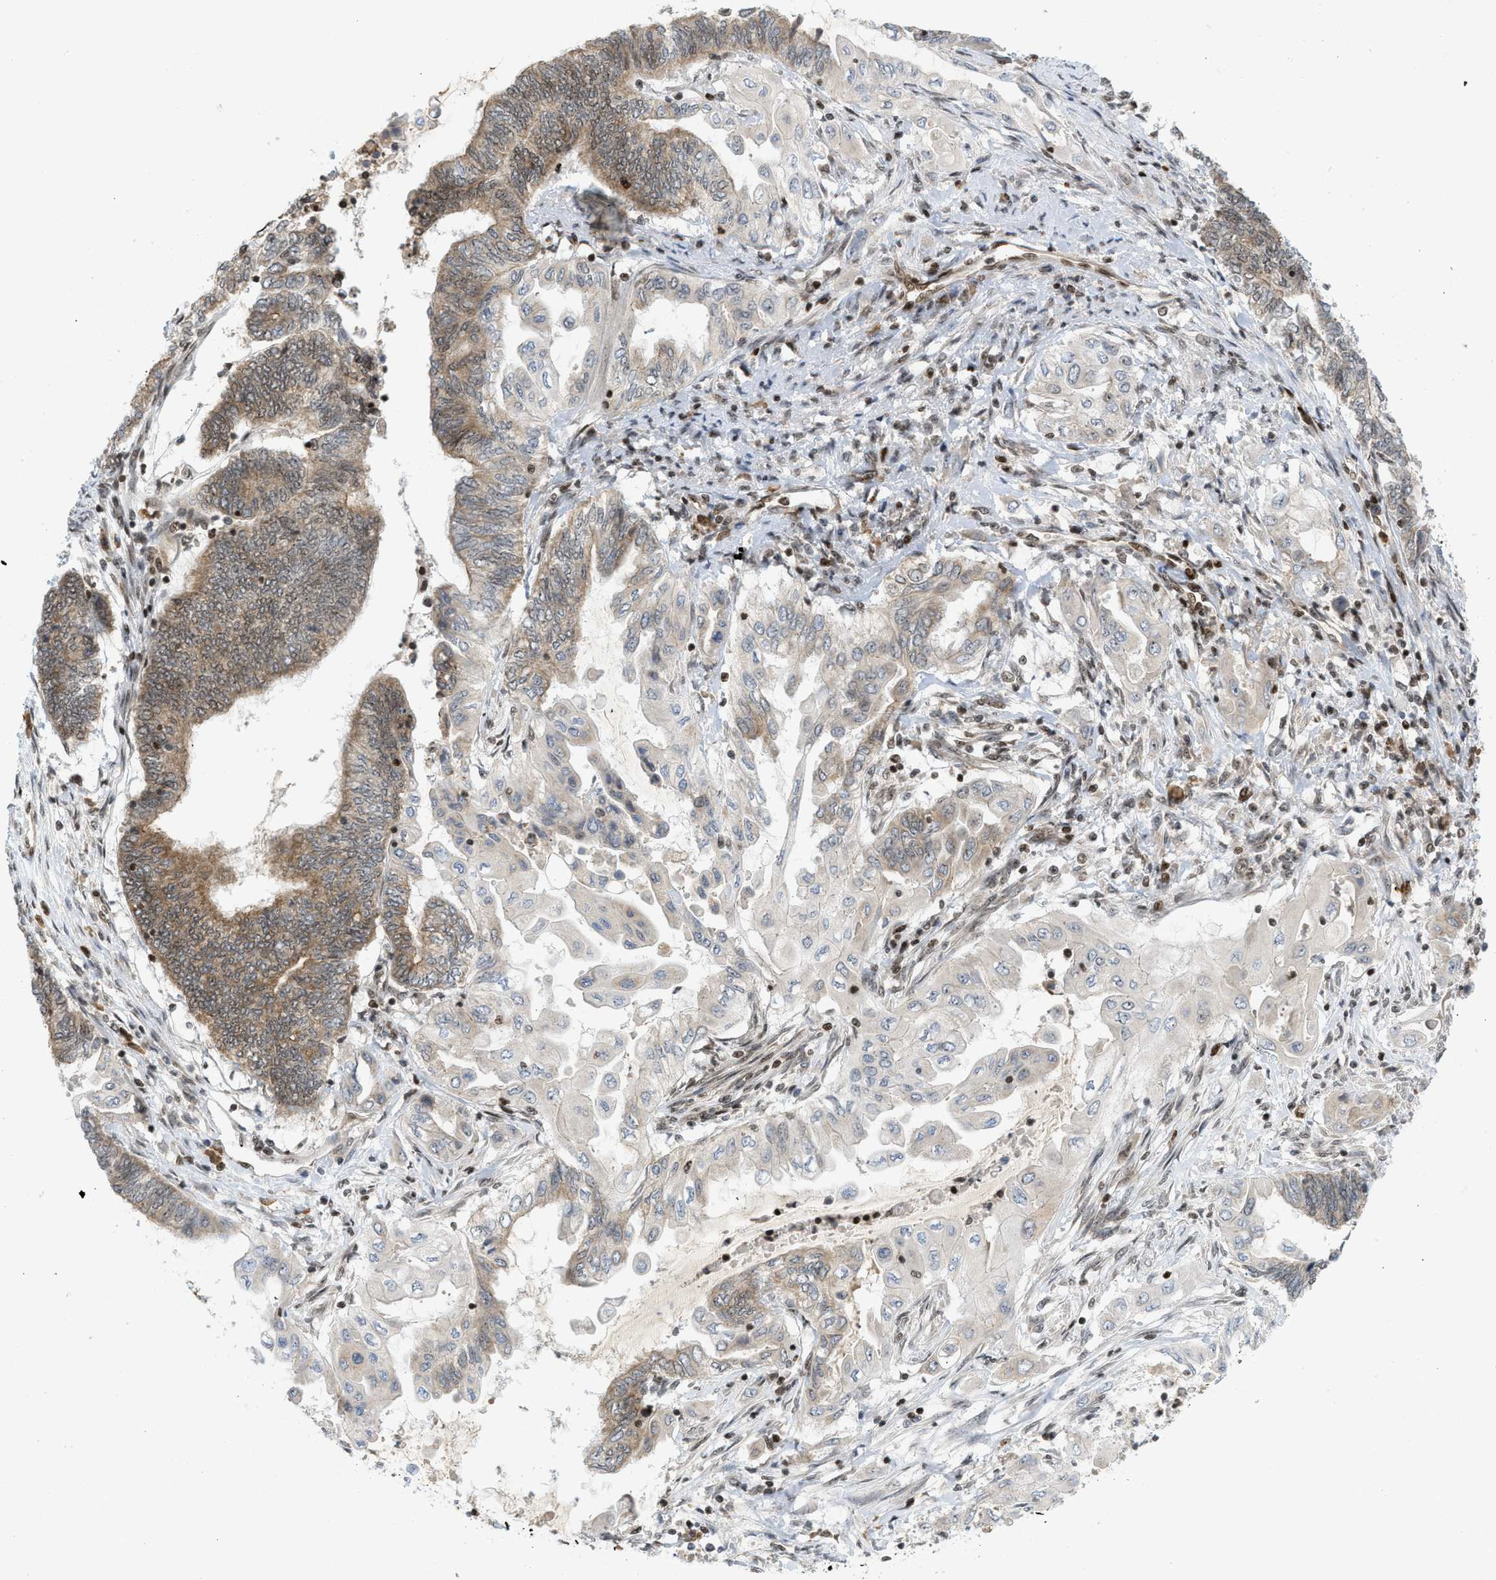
{"staining": {"intensity": "moderate", "quantity": "25%-75%", "location": "cytoplasmic/membranous"}, "tissue": "endometrial cancer", "cell_type": "Tumor cells", "image_type": "cancer", "snomed": [{"axis": "morphology", "description": "Adenocarcinoma, NOS"}, {"axis": "topography", "description": "Uterus"}, {"axis": "topography", "description": "Endometrium"}], "caption": "An image of human adenocarcinoma (endometrial) stained for a protein demonstrates moderate cytoplasmic/membranous brown staining in tumor cells.", "gene": "ZNF22", "patient": {"sex": "female", "age": 70}}